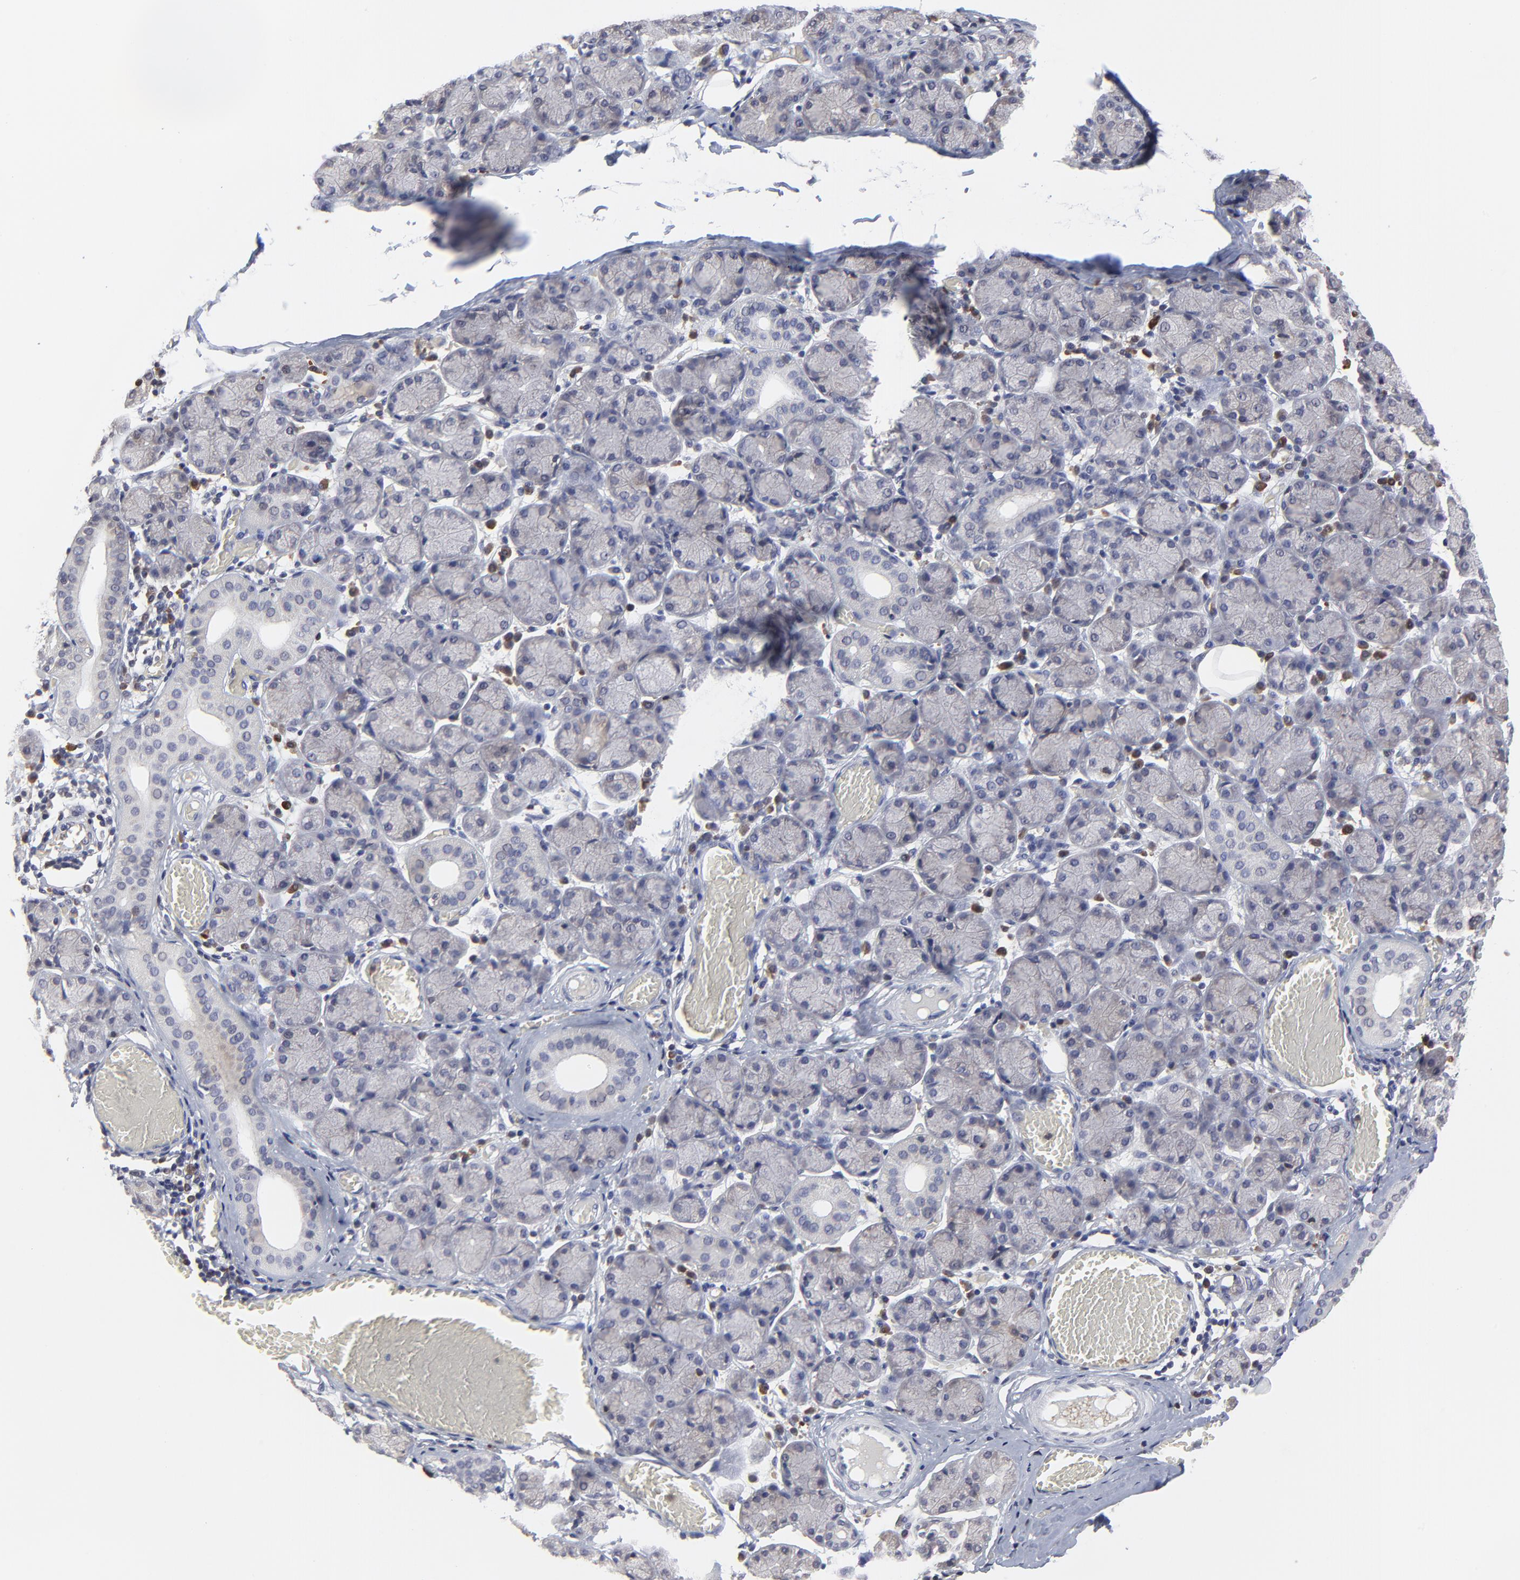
{"staining": {"intensity": "negative", "quantity": "none", "location": "none"}, "tissue": "salivary gland", "cell_type": "Glandular cells", "image_type": "normal", "snomed": [{"axis": "morphology", "description": "Normal tissue, NOS"}, {"axis": "topography", "description": "Salivary gland"}], "caption": "A high-resolution image shows immunohistochemistry (IHC) staining of normal salivary gland, which reveals no significant staining in glandular cells.", "gene": "CASP3", "patient": {"sex": "female", "age": 24}}